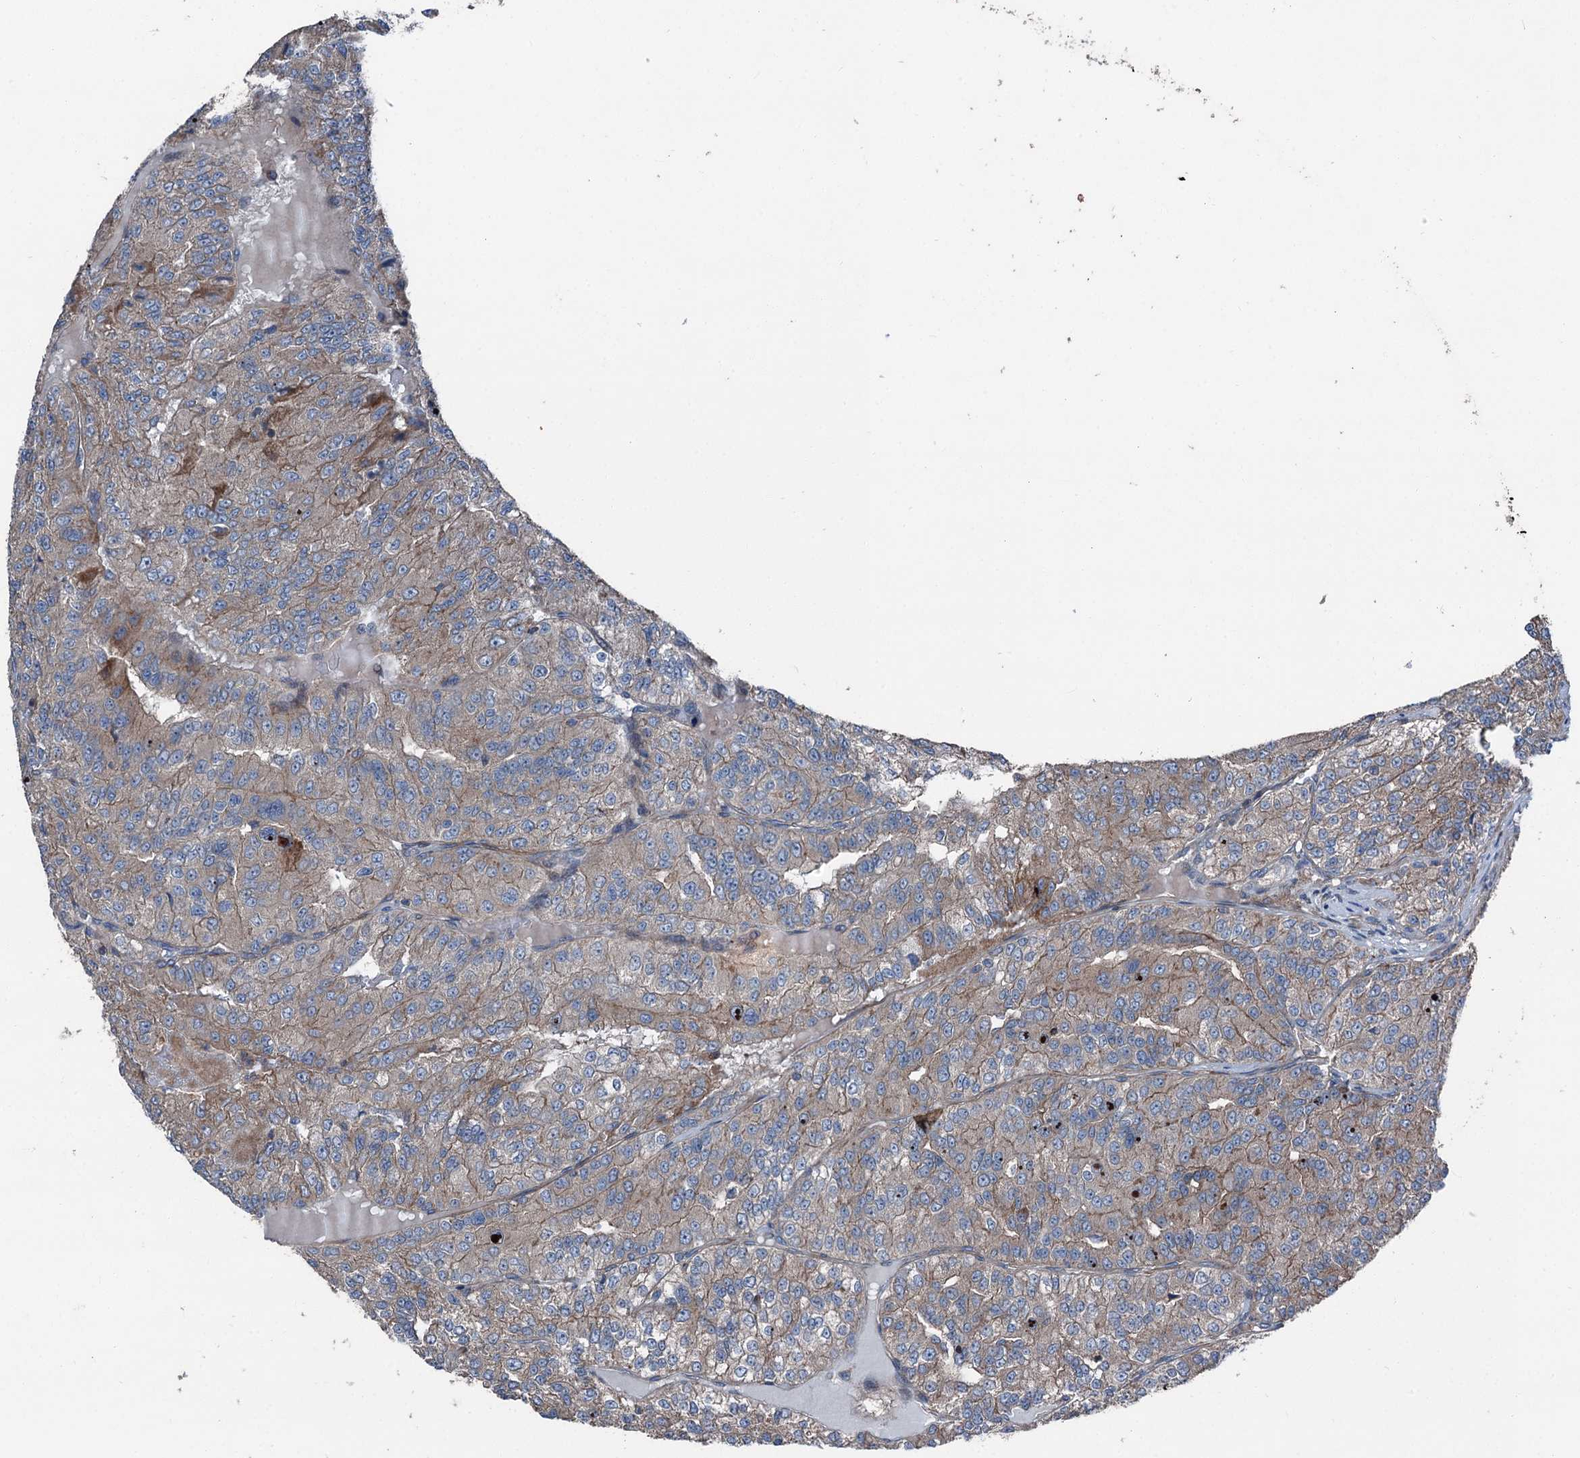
{"staining": {"intensity": "moderate", "quantity": "25%-75%", "location": "cytoplasmic/membranous"}, "tissue": "renal cancer", "cell_type": "Tumor cells", "image_type": "cancer", "snomed": [{"axis": "morphology", "description": "Adenocarcinoma, NOS"}, {"axis": "topography", "description": "Kidney"}], "caption": "Immunohistochemical staining of renal cancer demonstrates medium levels of moderate cytoplasmic/membranous protein staining in approximately 25%-75% of tumor cells. Immunohistochemistry (ihc) stains the protein of interest in brown and the nuclei are stained blue.", "gene": "RUFY1", "patient": {"sex": "female", "age": 63}}